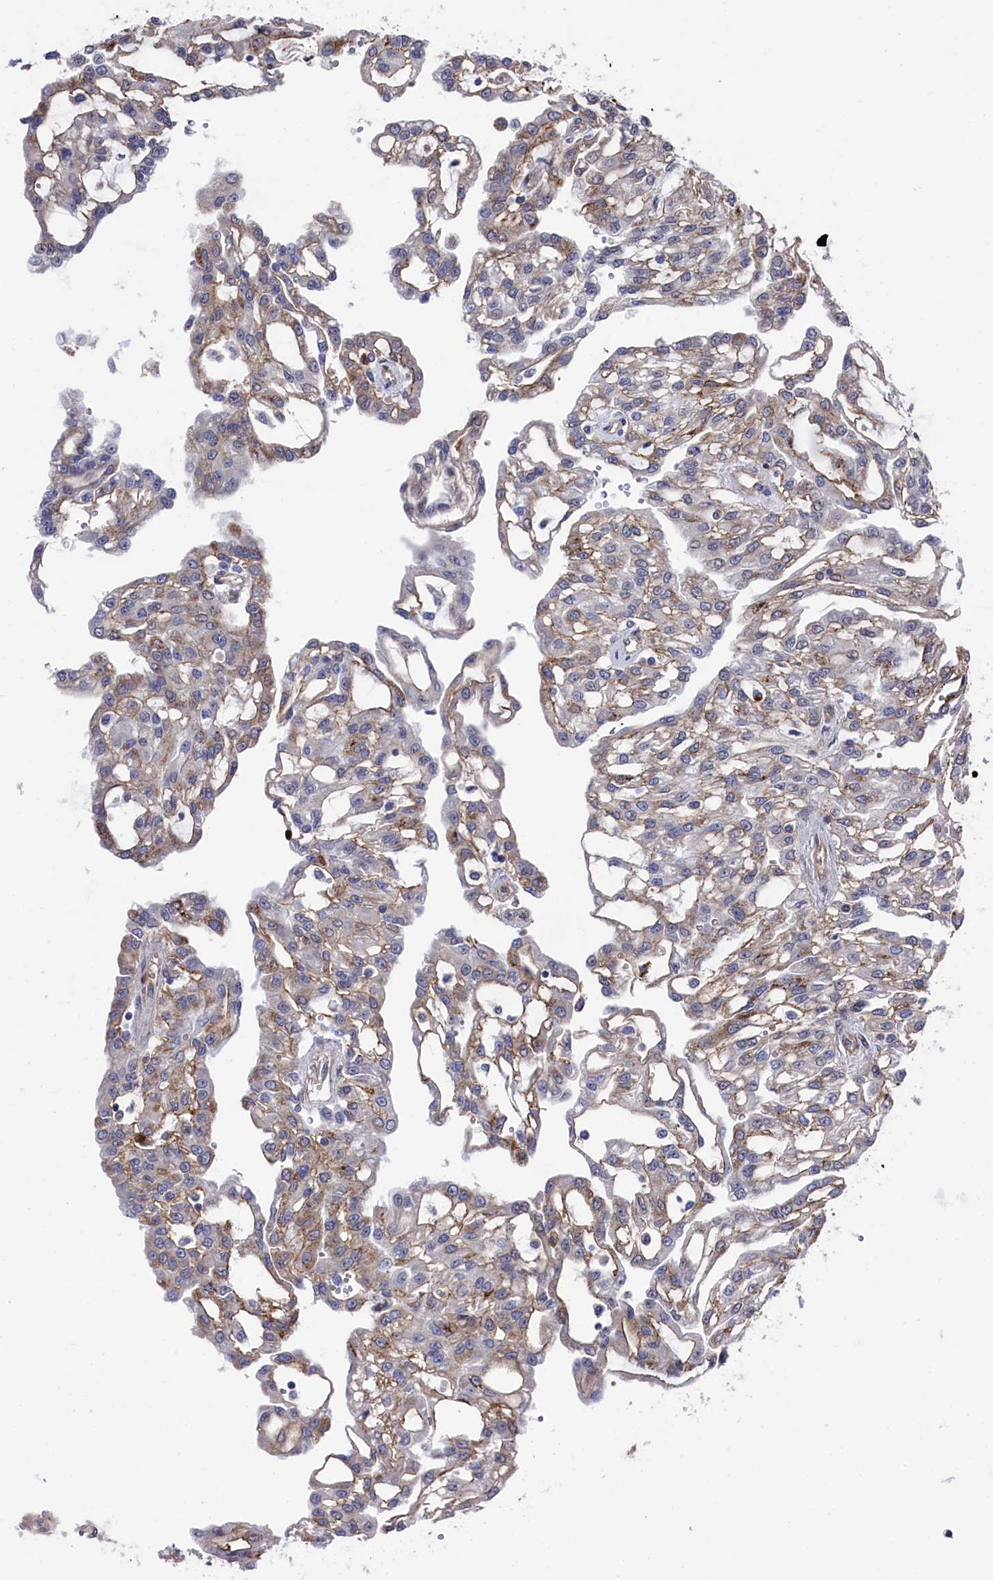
{"staining": {"intensity": "weak", "quantity": "25%-75%", "location": "cytoplasmic/membranous"}, "tissue": "renal cancer", "cell_type": "Tumor cells", "image_type": "cancer", "snomed": [{"axis": "morphology", "description": "Adenocarcinoma, NOS"}, {"axis": "topography", "description": "Kidney"}], "caption": "This is a micrograph of IHC staining of renal cancer, which shows weak staining in the cytoplasmic/membranous of tumor cells.", "gene": "ZNF891", "patient": {"sex": "male", "age": 63}}